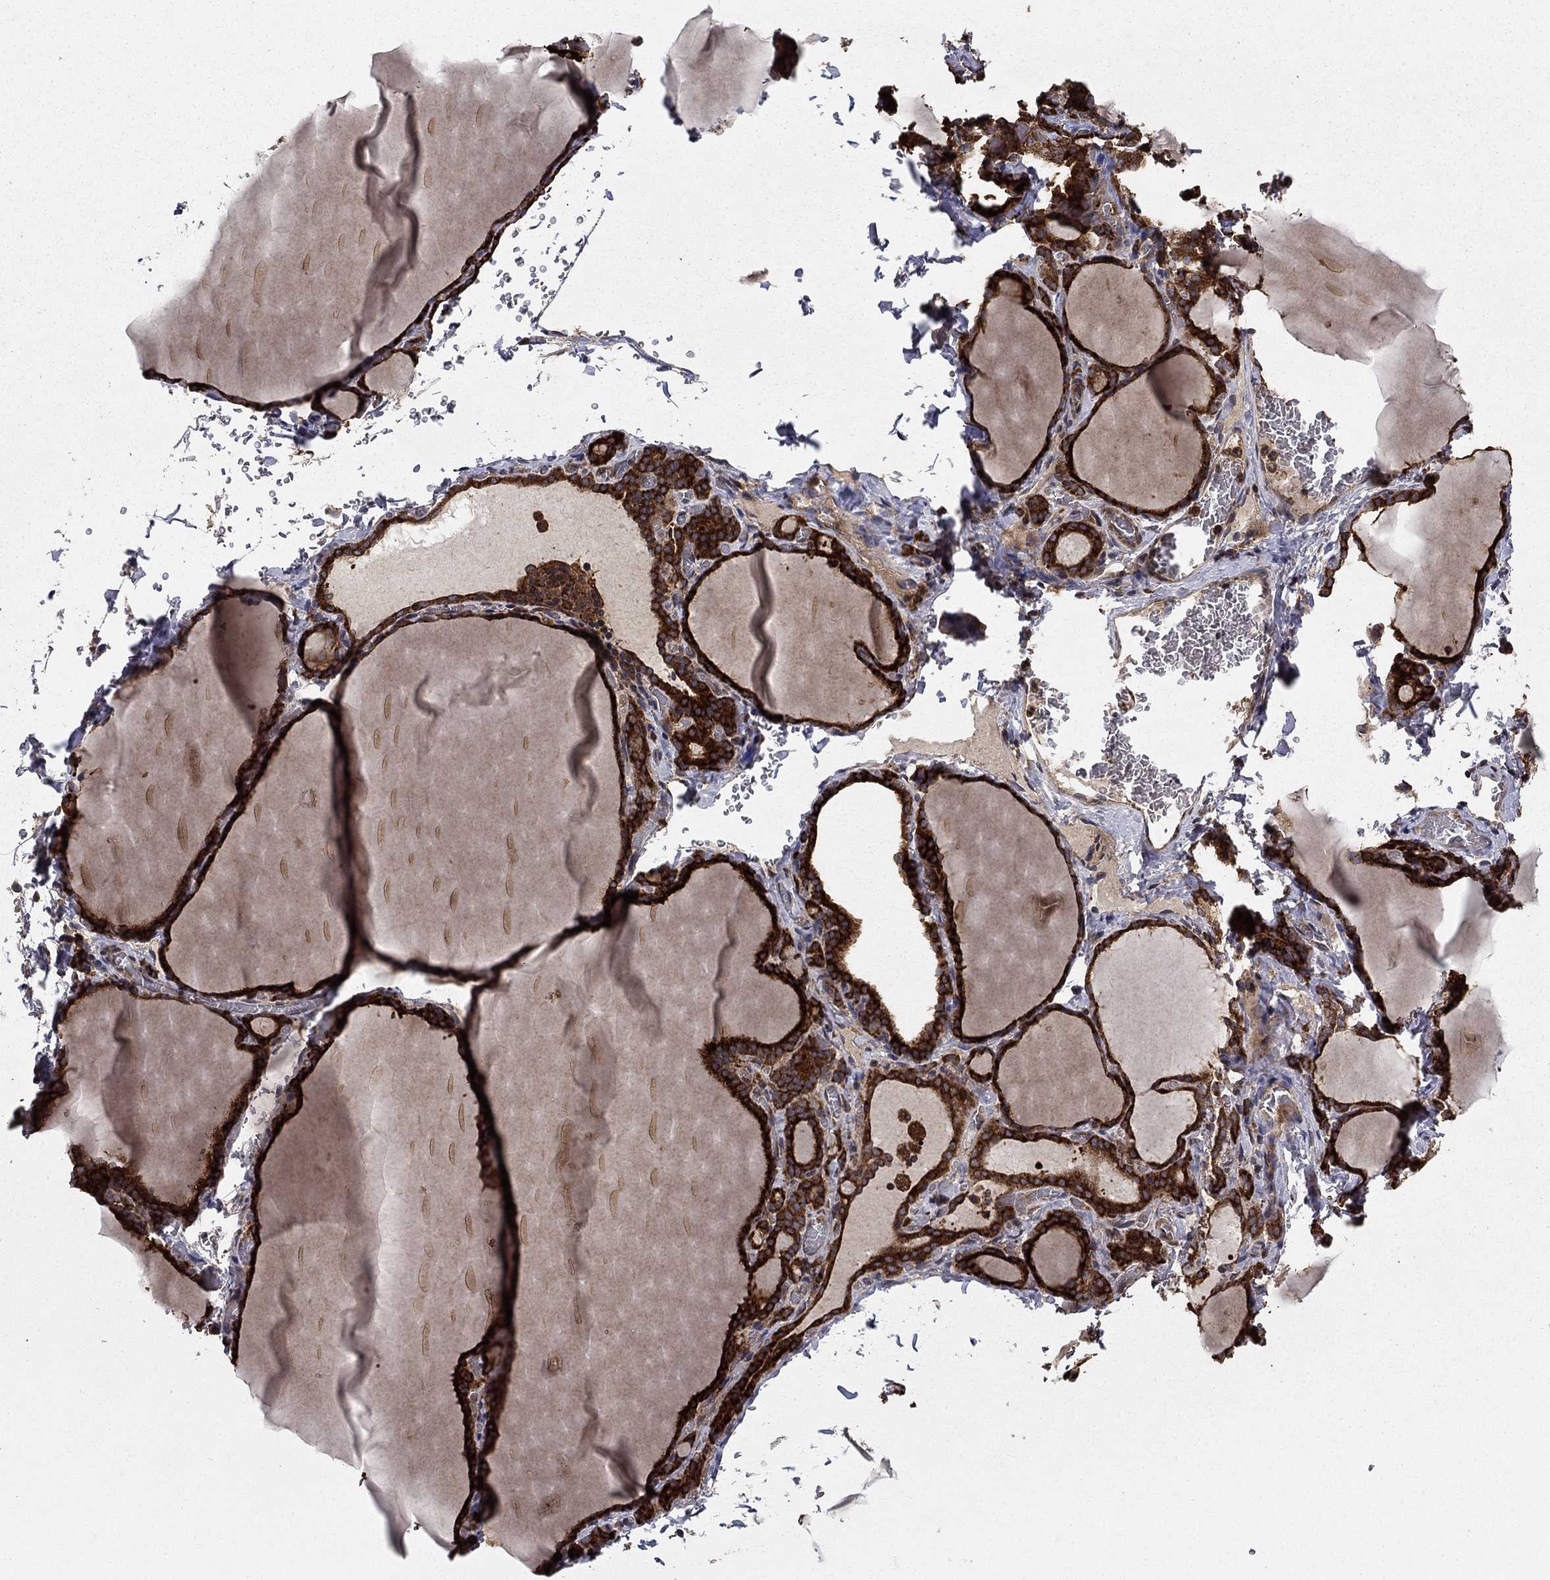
{"staining": {"intensity": "strong", "quantity": ">75%", "location": "cytoplasmic/membranous"}, "tissue": "thyroid gland", "cell_type": "Glandular cells", "image_type": "normal", "snomed": [{"axis": "morphology", "description": "Normal tissue, NOS"}, {"axis": "morphology", "description": "Hyperplasia, NOS"}, {"axis": "topography", "description": "Thyroid gland"}], "caption": "Protein expression analysis of benign thyroid gland shows strong cytoplasmic/membranous positivity in about >75% of glandular cells.", "gene": "BABAM2", "patient": {"sex": "female", "age": 27}}